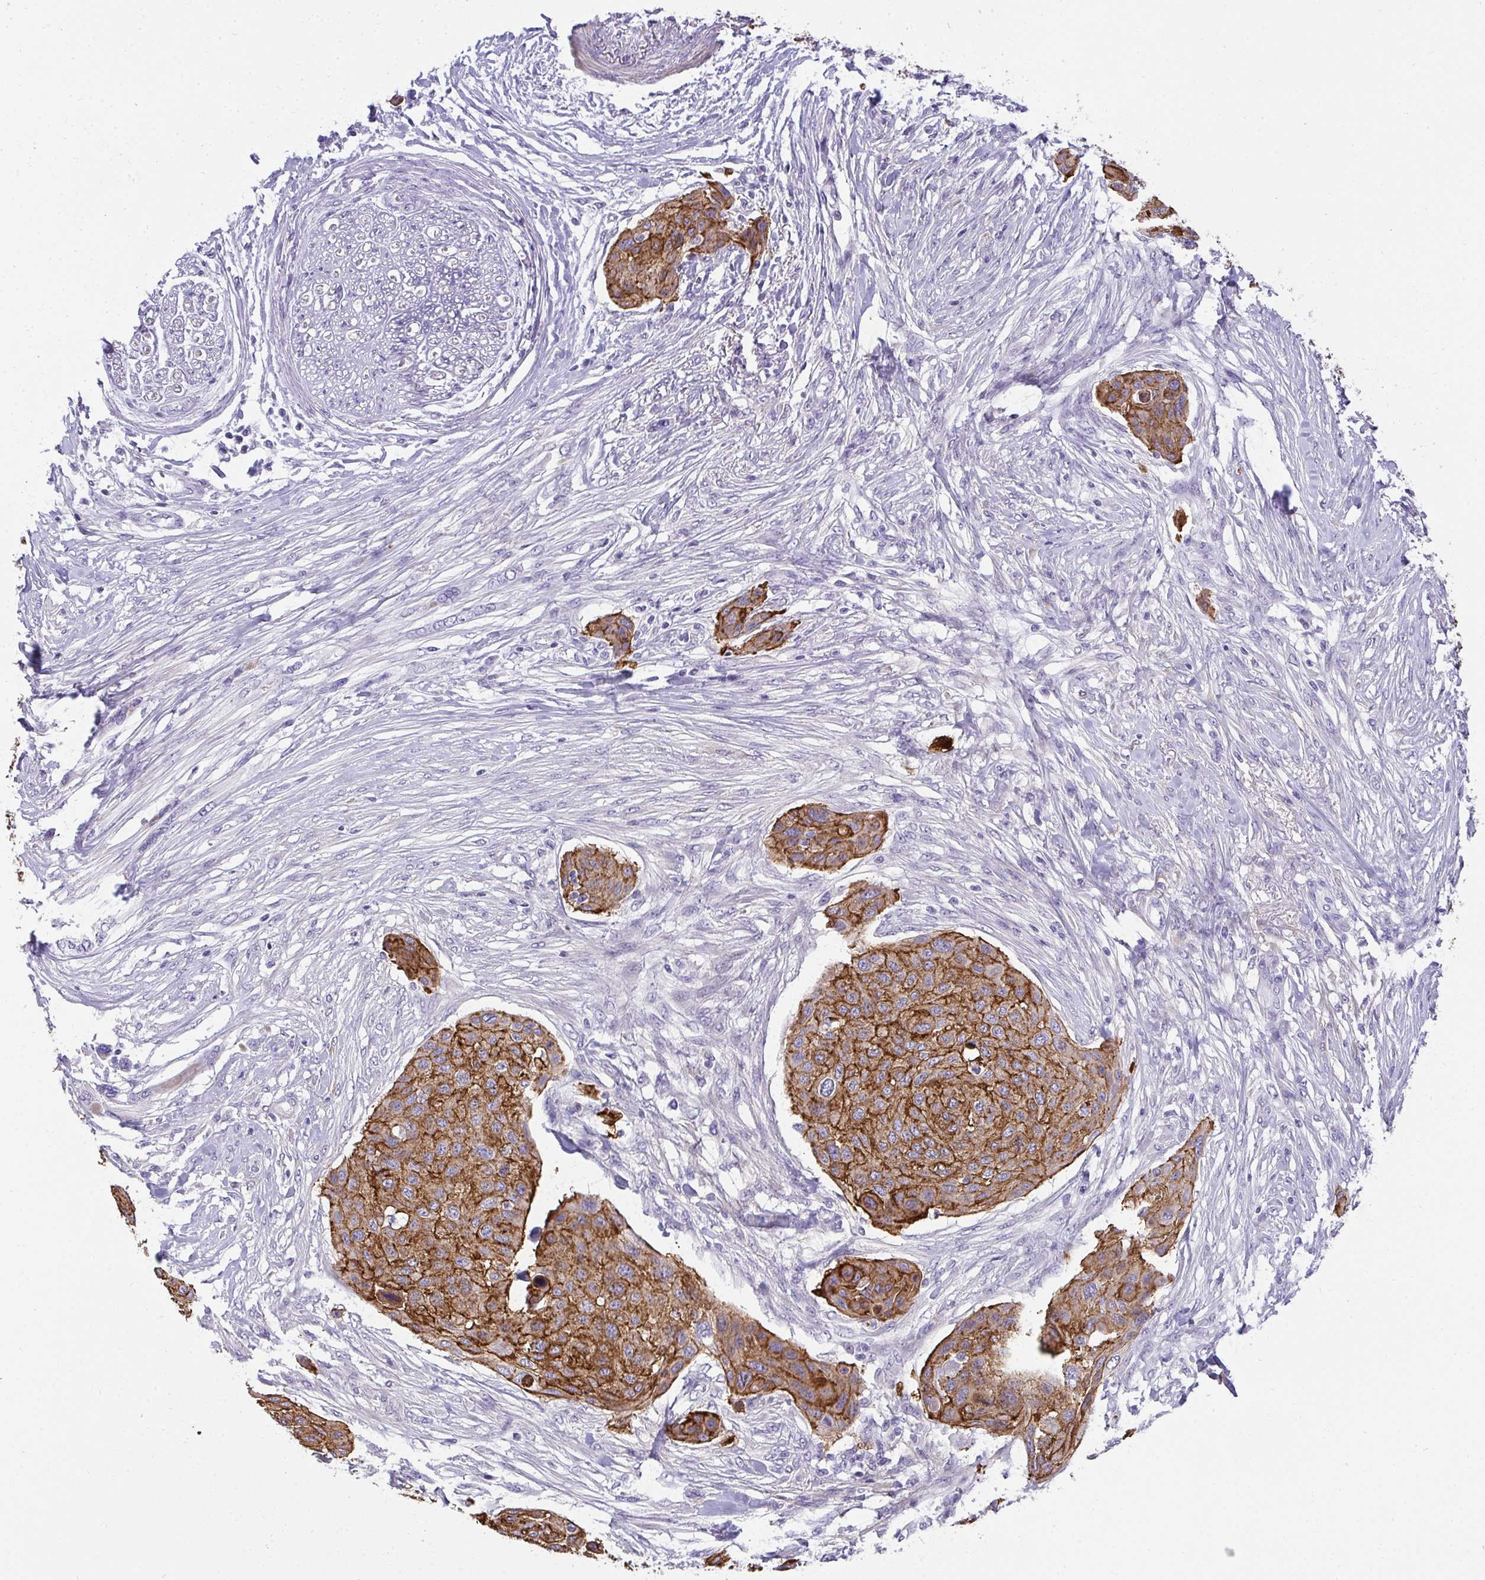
{"staining": {"intensity": "strong", "quantity": ">75%", "location": "cytoplasmic/membranous"}, "tissue": "skin cancer", "cell_type": "Tumor cells", "image_type": "cancer", "snomed": [{"axis": "morphology", "description": "Squamous cell carcinoma, NOS"}, {"axis": "topography", "description": "Skin"}], "caption": "Strong cytoplasmic/membranous protein positivity is appreciated in approximately >75% of tumor cells in skin cancer.", "gene": "AK5", "patient": {"sex": "female", "age": 87}}